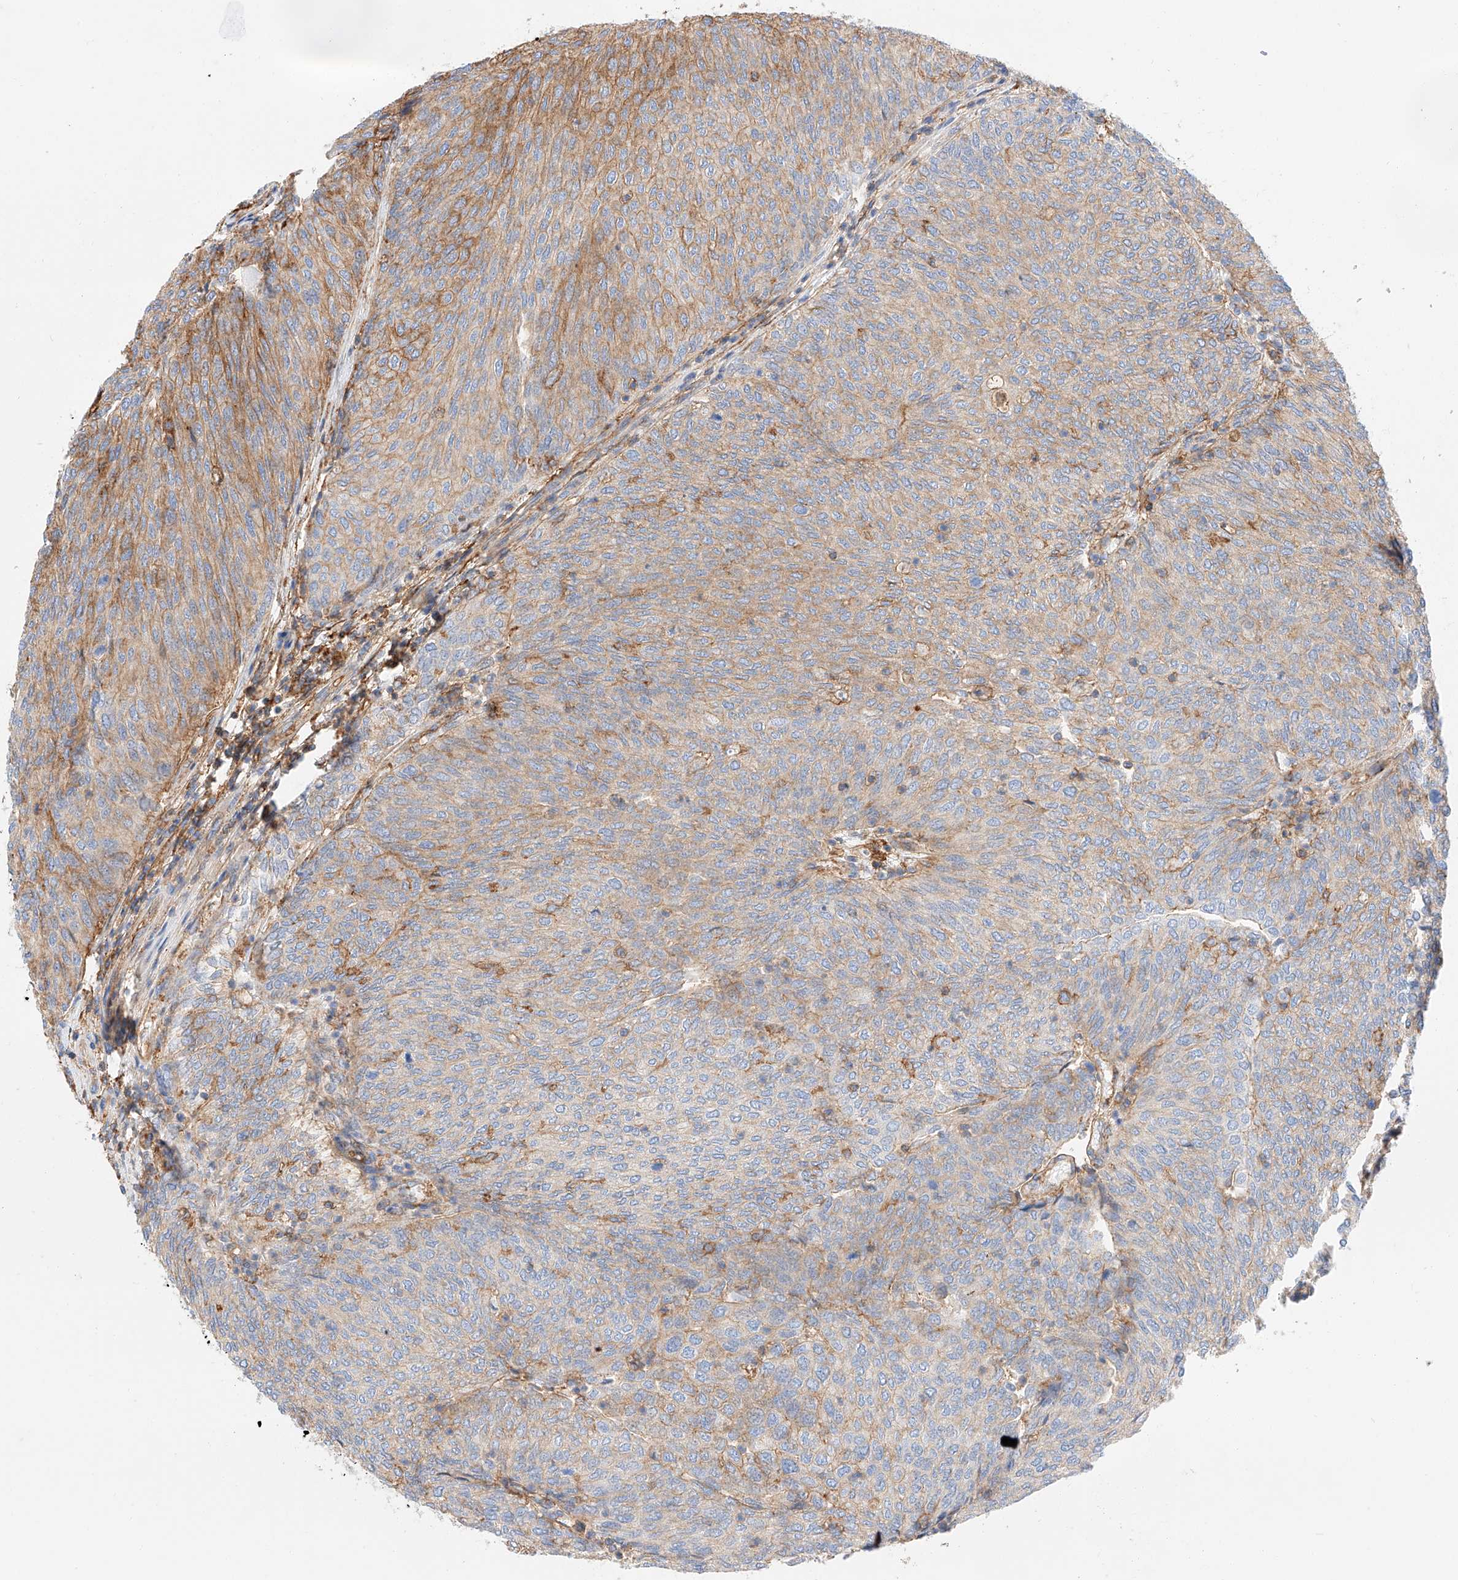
{"staining": {"intensity": "moderate", "quantity": "<25%", "location": "cytoplasmic/membranous"}, "tissue": "urothelial cancer", "cell_type": "Tumor cells", "image_type": "cancer", "snomed": [{"axis": "morphology", "description": "Urothelial carcinoma, Low grade"}, {"axis": "topography", "description": "Urinary bladder"}], "caption": "Immunohistochemistry of low-grade urothelial carcinoma reveals low levels of moderate cytoplasmic/membranous staining in about <25% of tumor cells.", "gene": "HAUS4", "patient": {"sex": "female", "age": 79}}